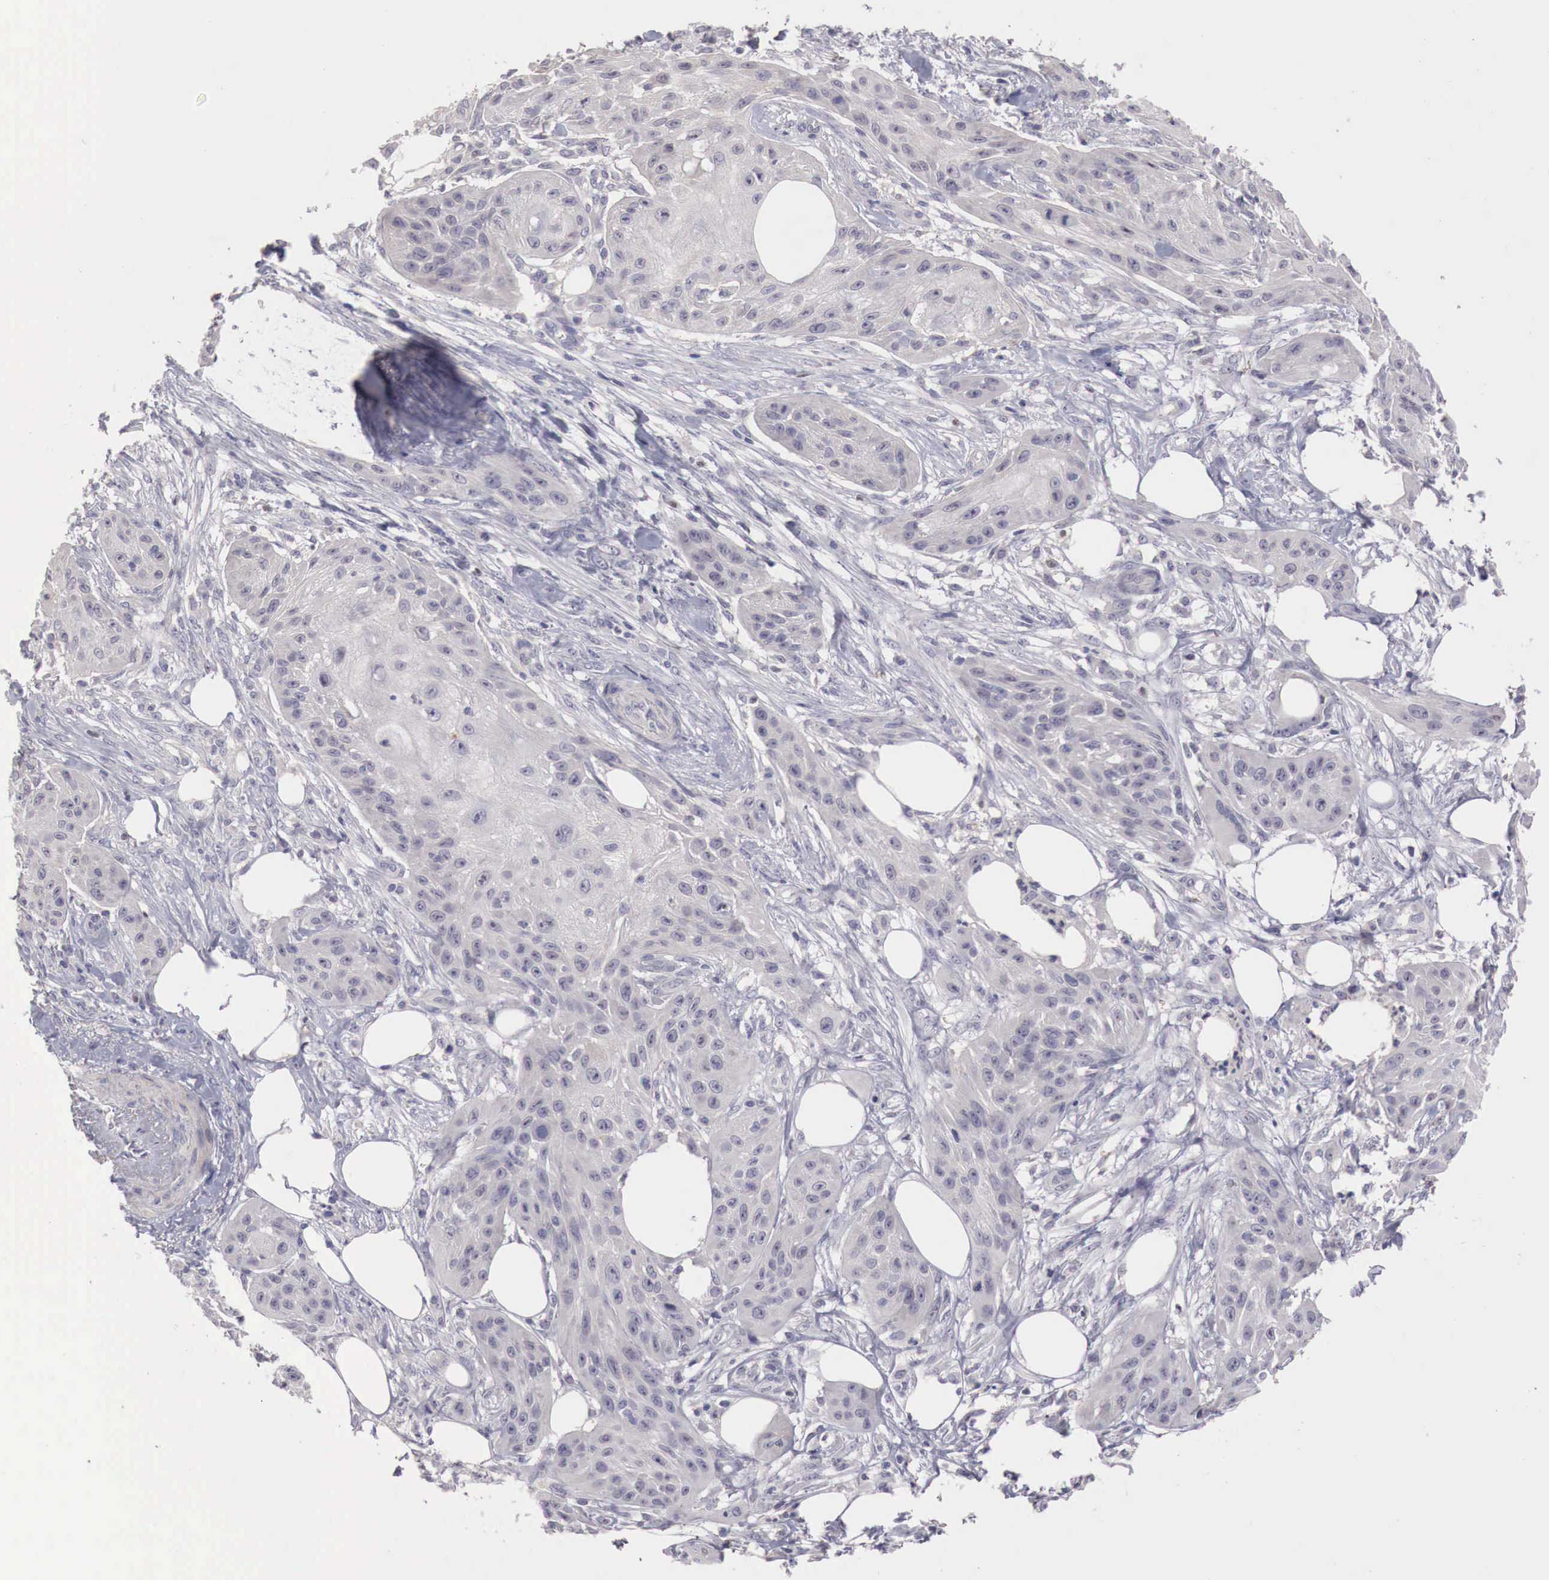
{"staining": {"intensity": "negative", "quantity": "none", "location": "none"}, "tissue": "skin cancer", "cell_type": "Tumor cells", "image_type": "cancer", "snomed": [{"axis": "morphology", "description": "Squamous cell carcinoma, NOS"}, {"axis": "topography", "description": "Skin"}], "caption": "DAB (3,3'-diaminobenzidine) immunohistochemical staining of human skin cancer (squamous cell carcinoma) exhibits no significant staining in tumor cells. (DAB (3,3'-diaminobenzidine) IHC visualized using brightfield microscopy, high magnification).", "gene": "GATA1", "patient": {"sex": "female", "age": 88}}